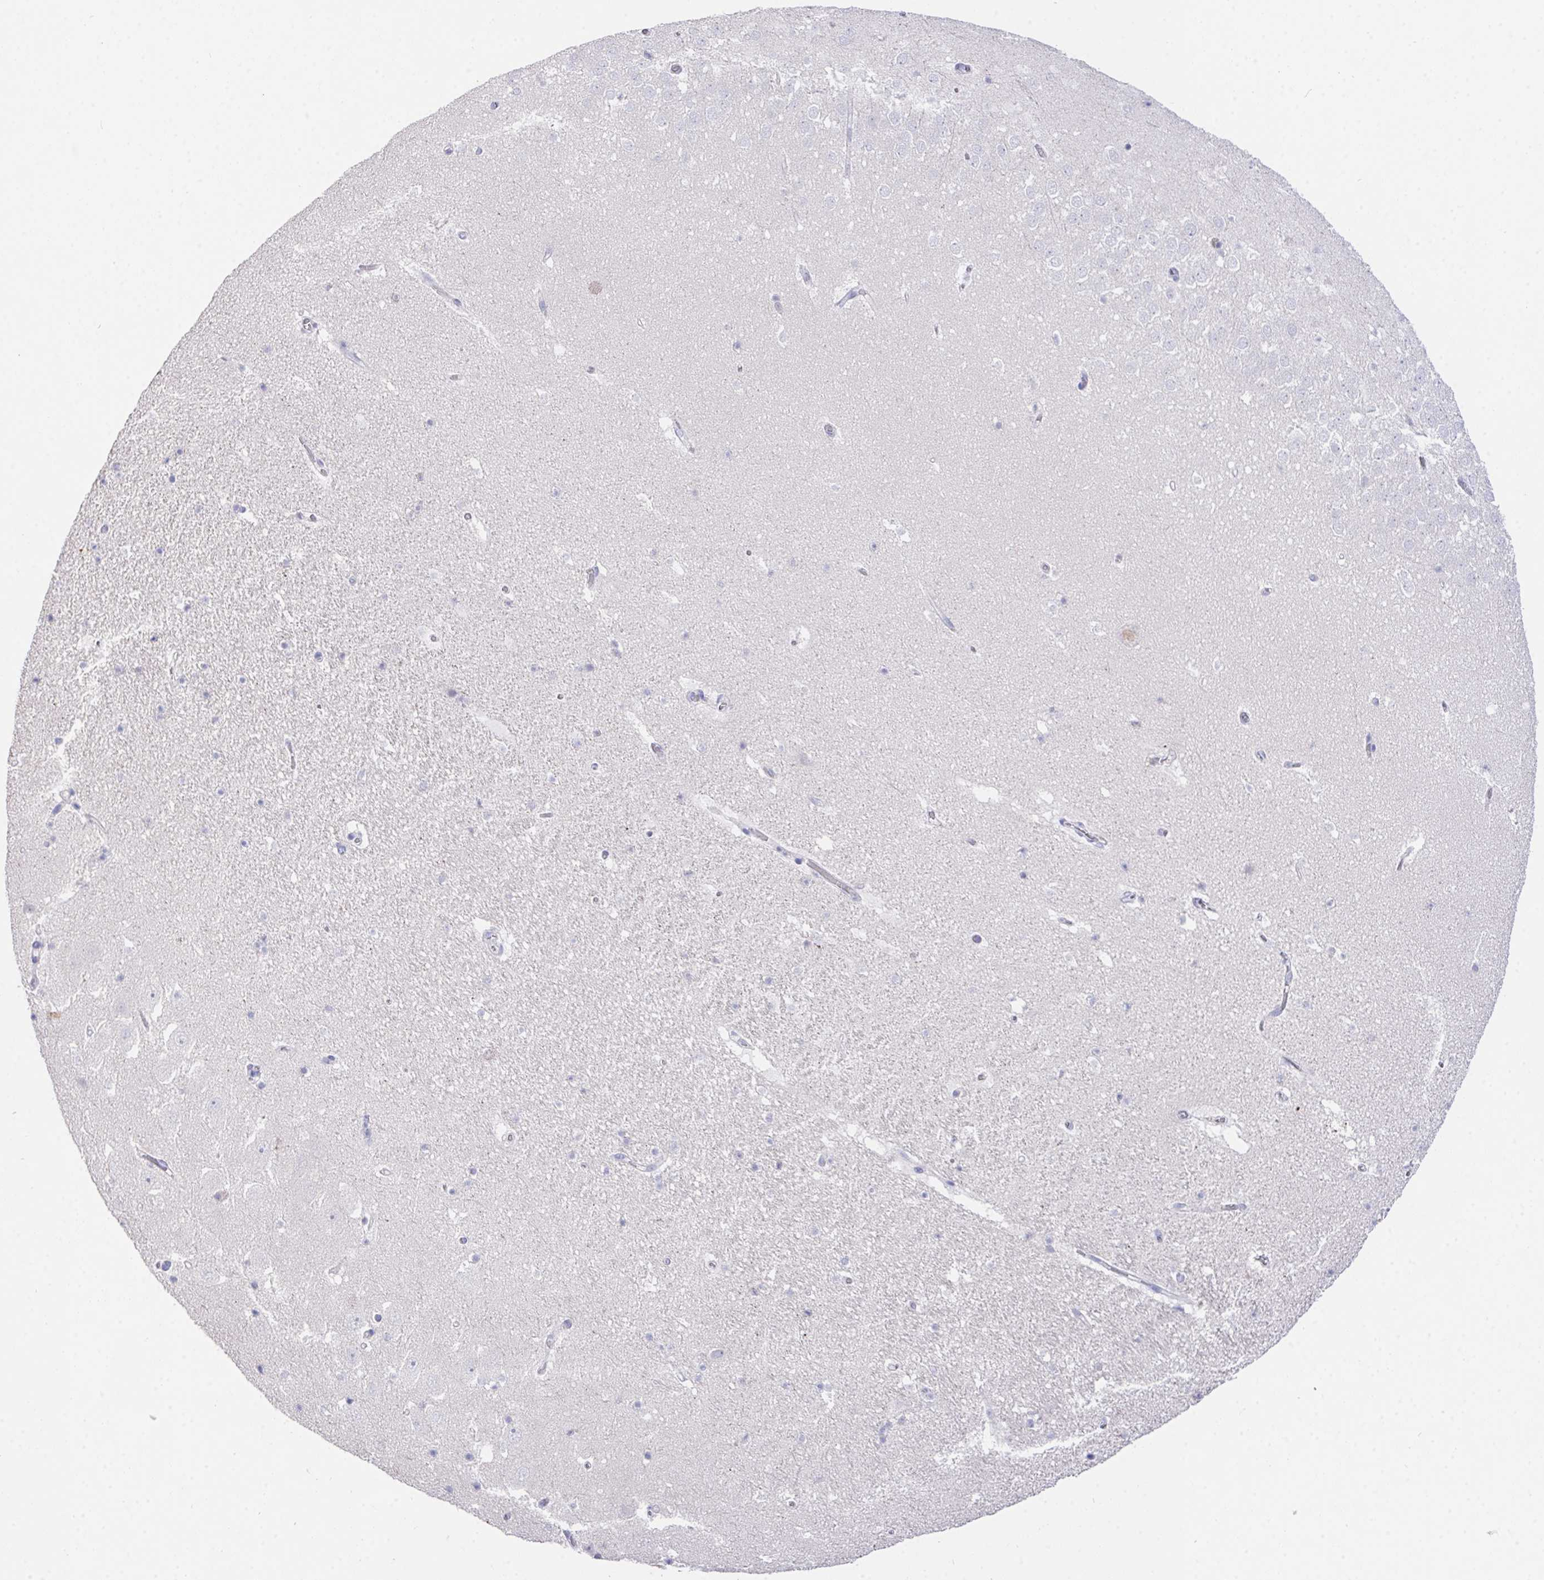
{"staining": {"intensity": "negative", "quantity": "none", "location": "none"}, "tissue": "hippocampus", "cell_type": "Glial cells", "image_type": "normal", "snomed": [{"axis": "morphology", "description": "Normal tissue, NOS"}, {"axis": "topography", "description": "Hippocampus"}], "caption": "Benign hippocampus was stained to show a protein in brown. There is no significant positivity in glial cells. (DAB immunohistochemistry (IHC) with hematoxylin counter stain).", "gene": "PRG3", "patient": {"sex": "female", "age": 42}}